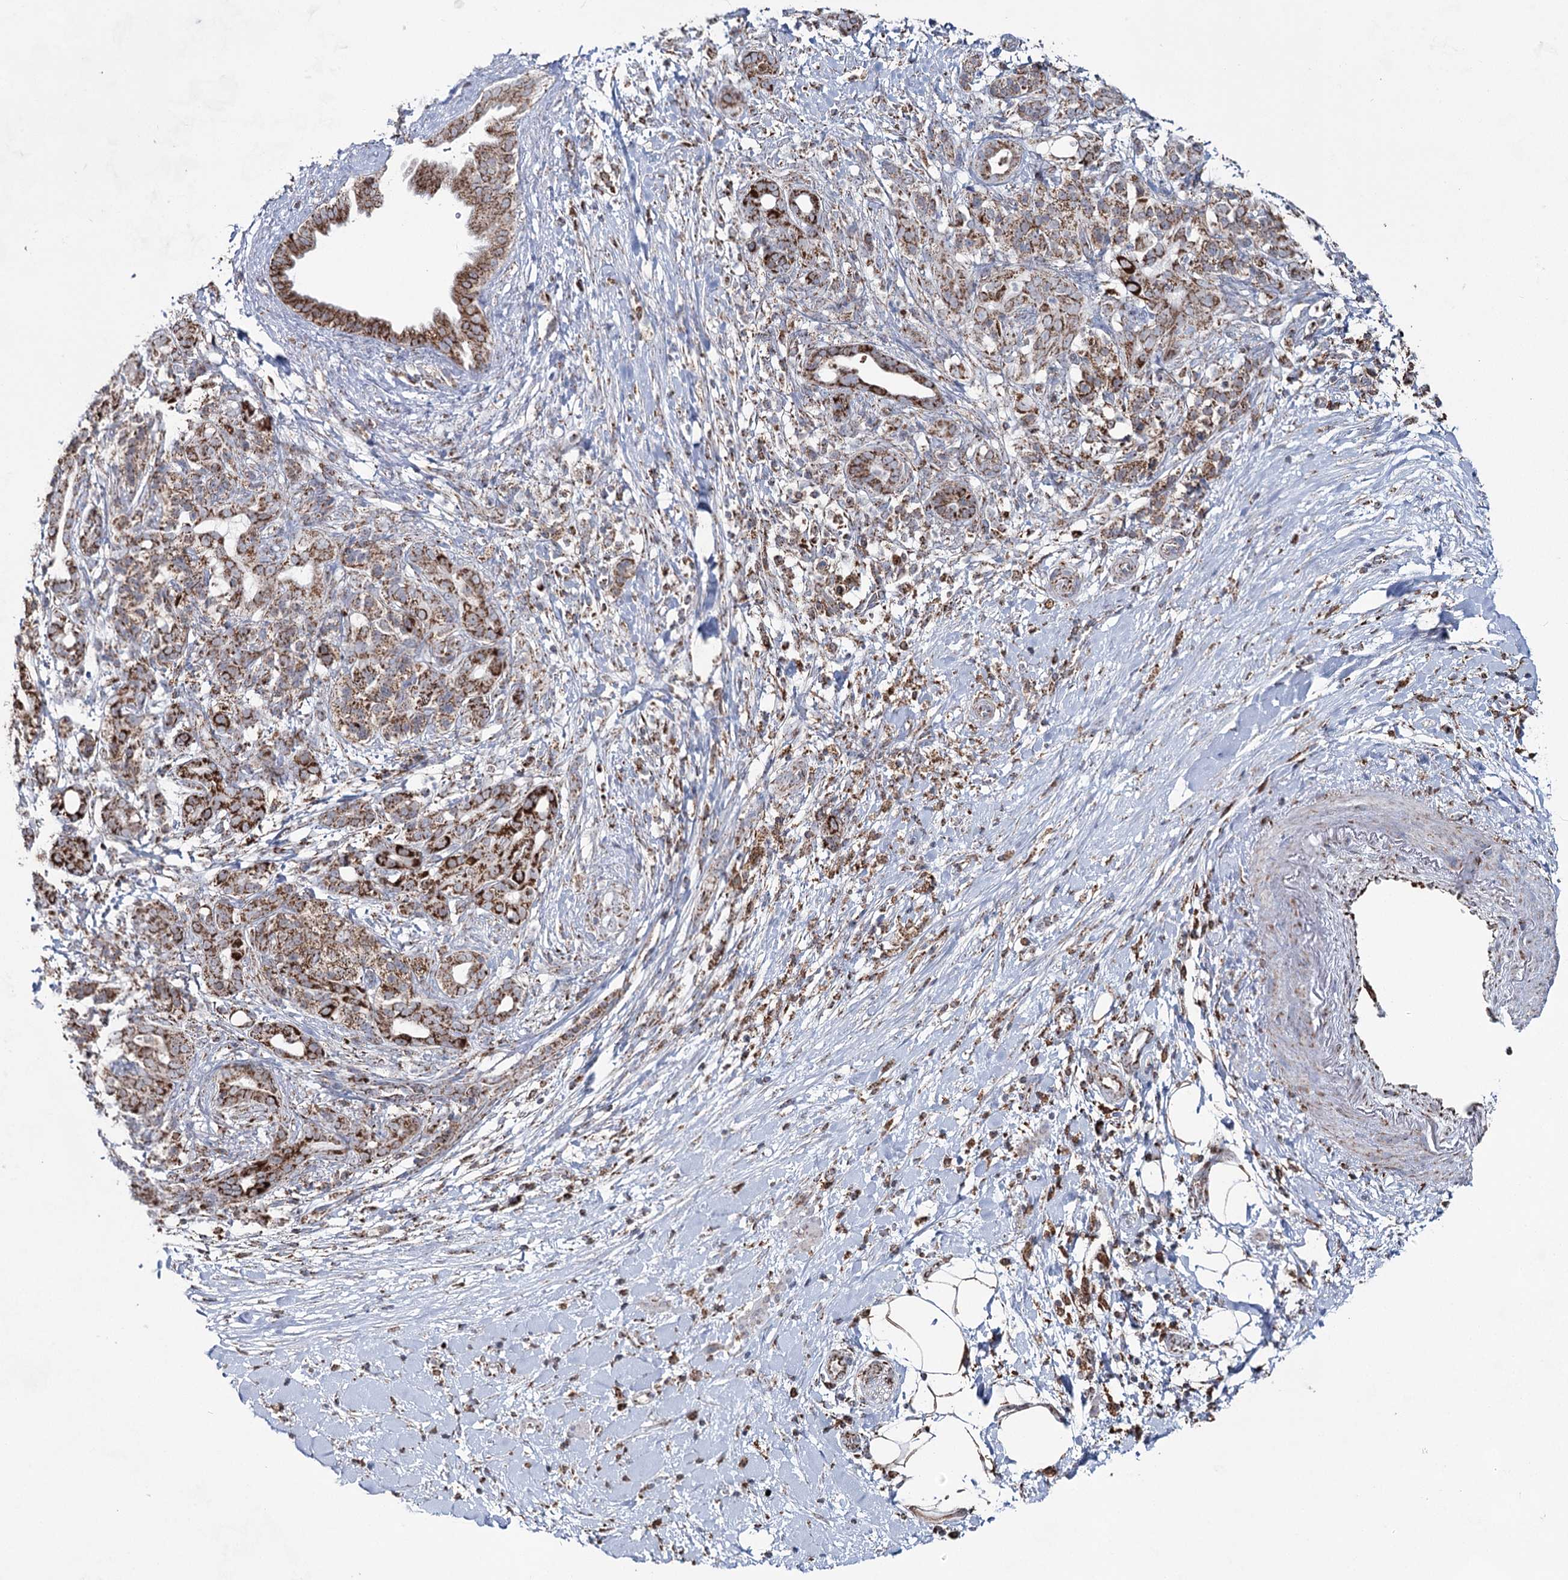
{"staining": {"intensity": "strong", "quantity": ">75%", "location": "cytoplasmic/membranous"}, "tissue": "pancreatic cancer", "cell_type": "Tumor cells", "image_type": "cancer", "snomed": [{"axis": "morphology", "description": "Adenocarcinoma, NOS"}, {"axis": "topography", "description": "Pancreas"}], "caption": "The immunohistochemical stain shows strong cytoplasmic/membranous positivity in tumor cells of pancreatic cancer (adenocarcinoma) tissue.", "gene": "CWF19L1", "patient": {"sex": "male", "age": 58}}